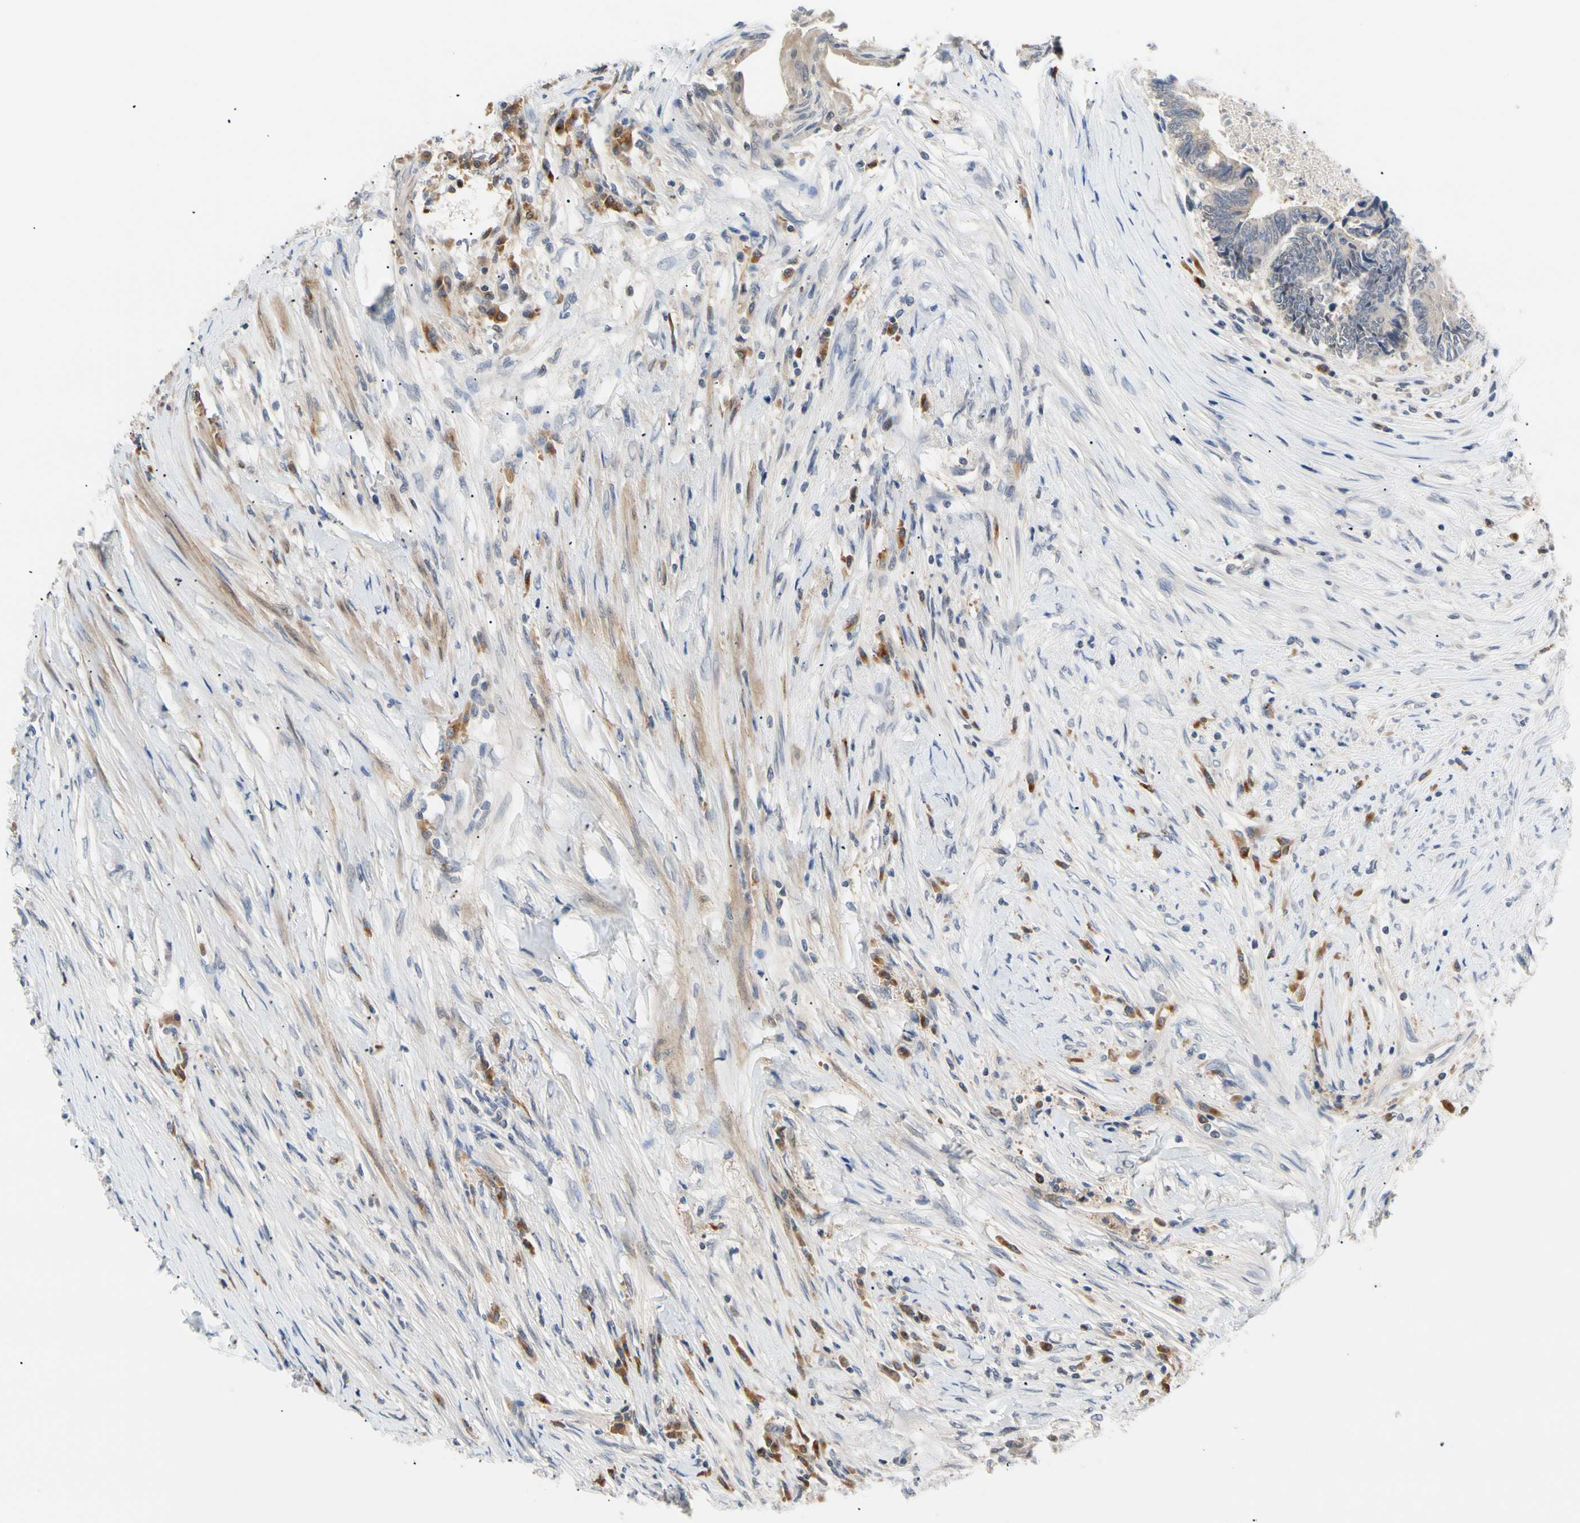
{"staining": {"intensity": "weak", "quantity": ">75%", "location": "cytoplasmic/membranous"}, "tissue": "colorectal cancer", "cell_type": "Tumor cells", "image_type": "cancer", "snomed": [{"axis": "morphology", "description": "Adenocarcinoma, NOS"}, {"axis": "topography", "description": "Rectum"}], "caption": "Colorectal cancer stained with immunohistochemistry demonstrates weak cytoplasmic/membranous staining in about >75% of tumor cells.", "gene": "SEC23B", "patient": {"sex": "male", "age": 63}}